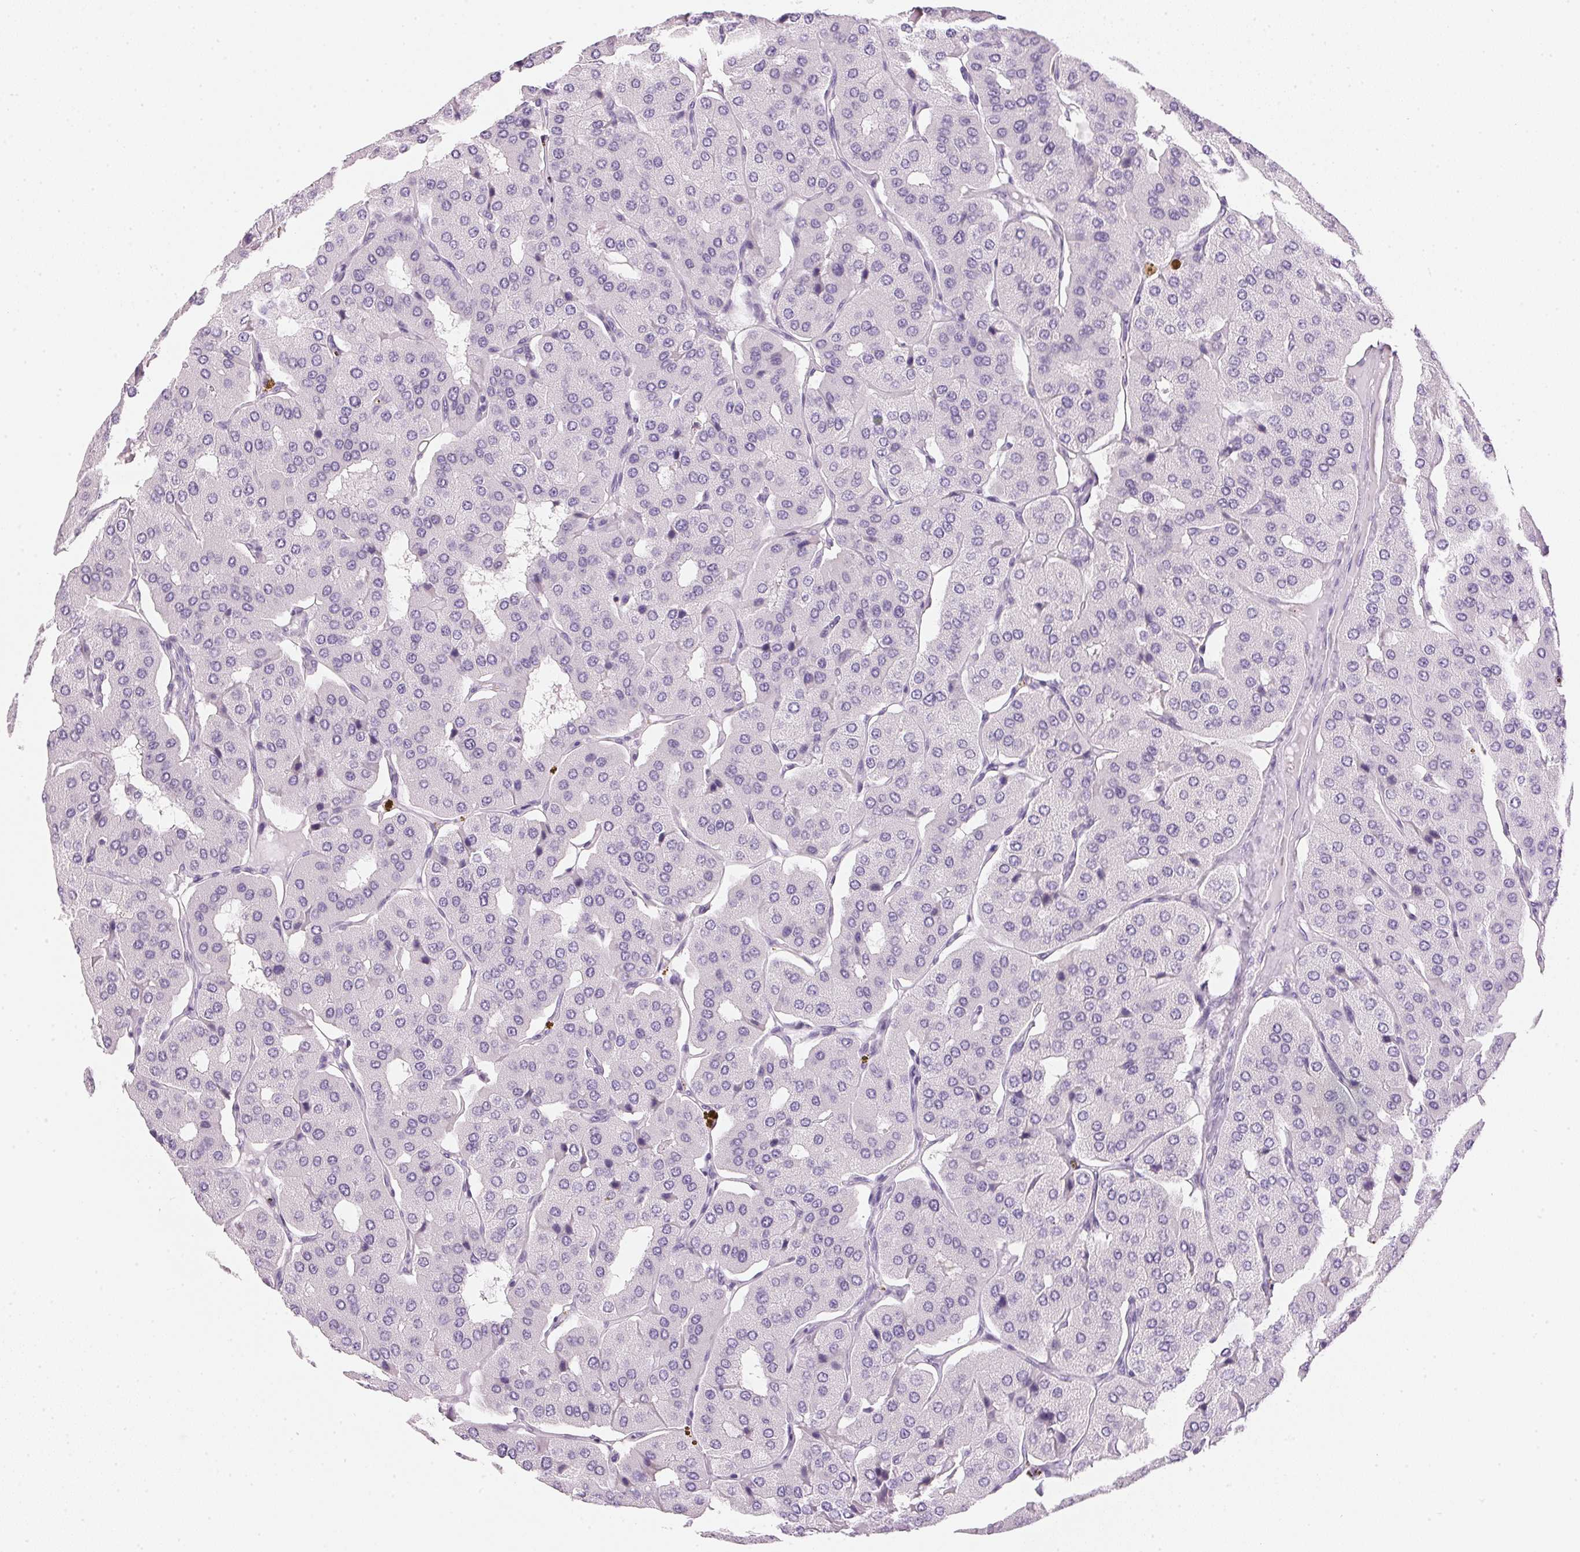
{"staining": {"intensity": "negative", "quantity": "none", "location": "none"}, "tissue": "parathyroid gland", "cell_type": "Glandular cells", "image_type": "normal", "snomed": [{"axis": "morphology", "description": "Normal tissue, NOS"}, {"axis": "morphology", "description": "Adenoma, NOS"}, {"axis": "topography", "description": "Parathyroid gland"}], "caption": "Immunohistochemistry (IHC) micrograph of benign parathyroid gland stained for a protein (brown), which reveals no staining in glandular cells.", "gene": "IGFBP1", "patient": {"sex": "female", "age": 86}}